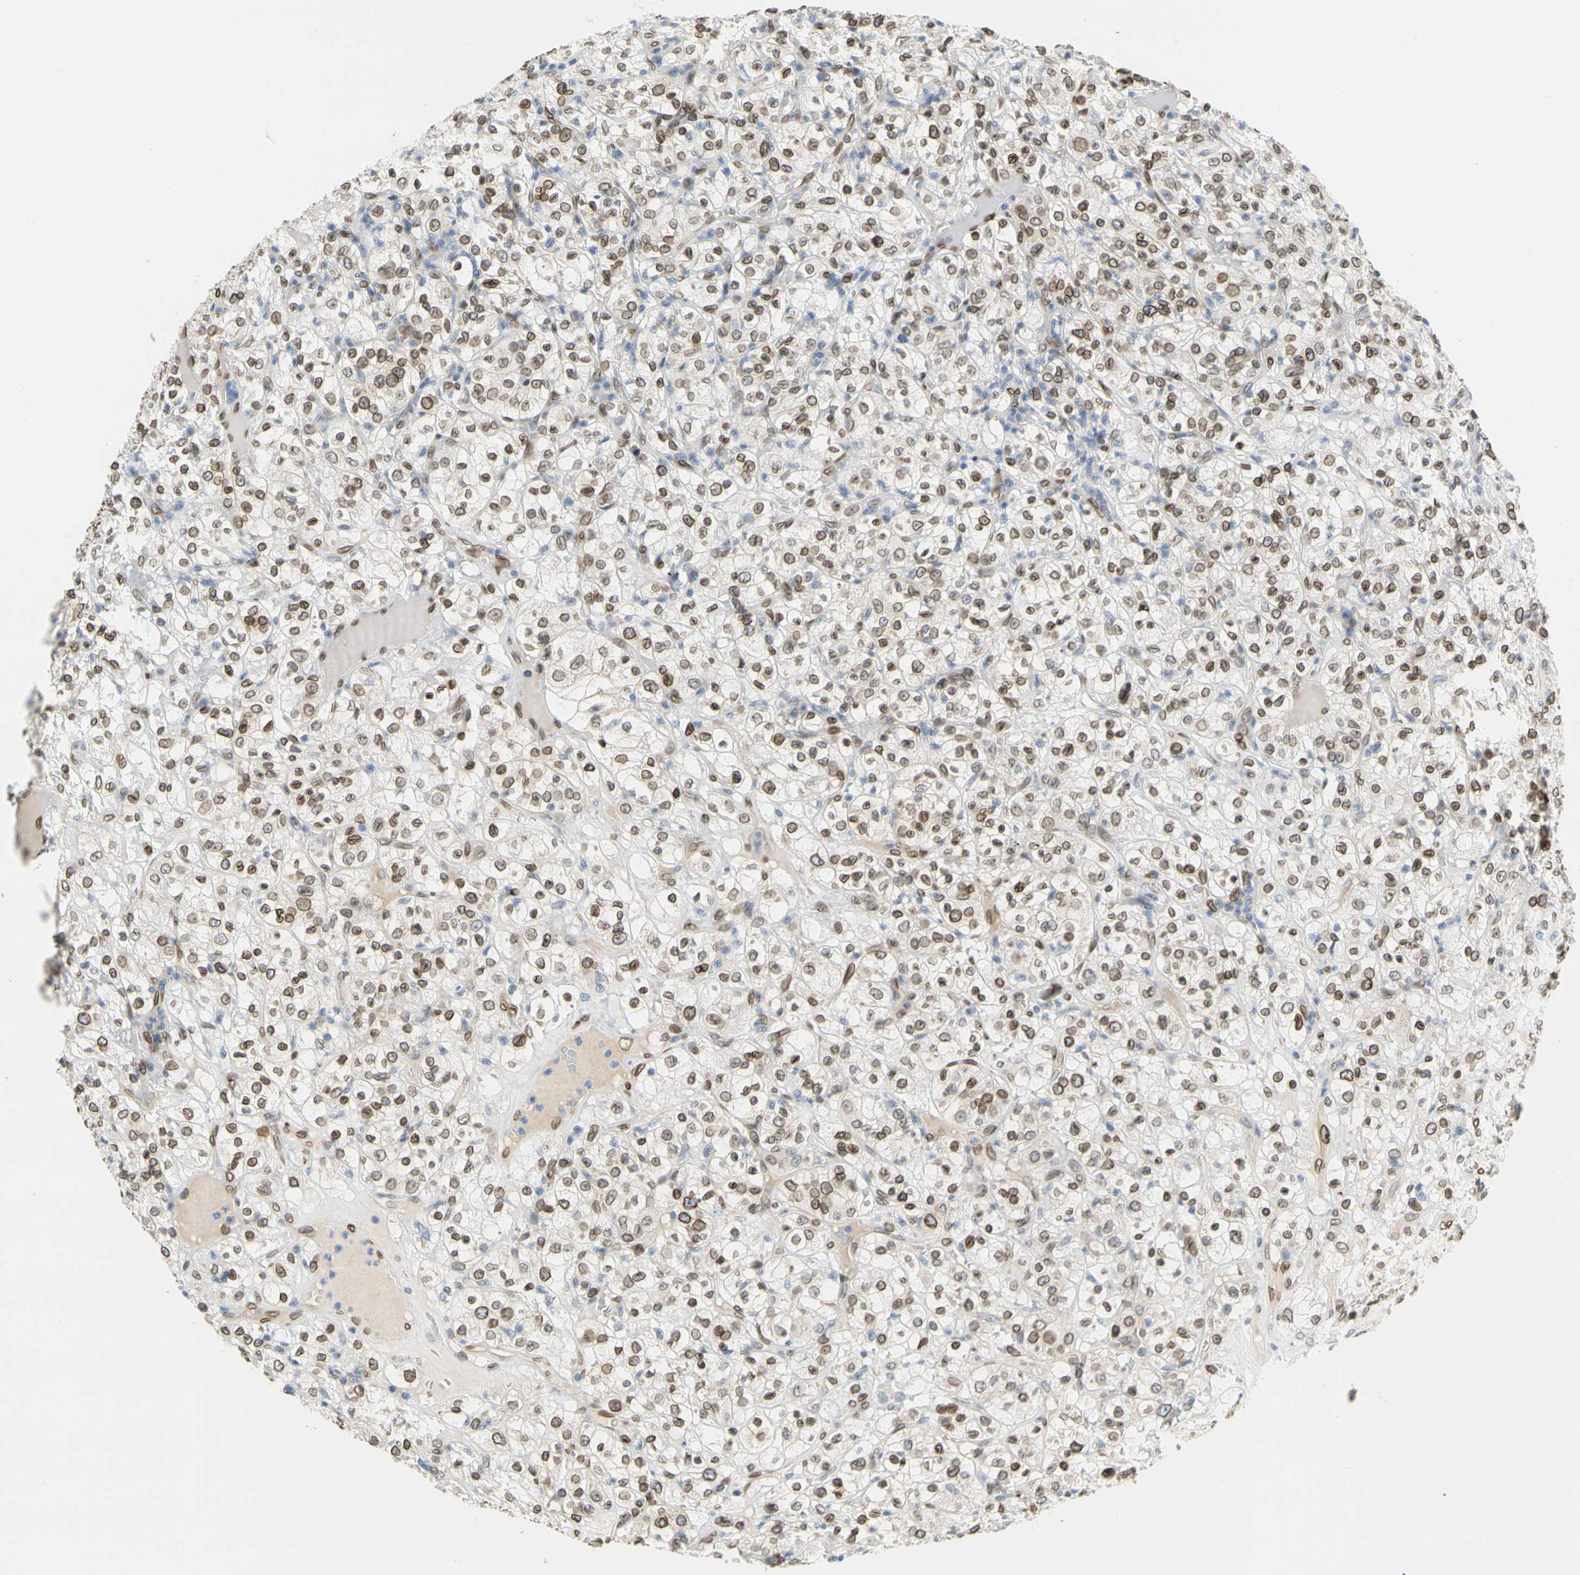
{"staining": {"intensity": "moderate", "quantity": ">75%", "location": "cytoplasmic/membranous,nuclear"}, "tissue": "renal cancer", "cell_type": "Tumor cells", "image_type": "cancer", "snomed": [{"axis": "morphology", "description": "Normal tissue, NOS"}, {"axis": "morphology", "description": "Adenocarcinoma, NOS"}, {"axis": "topography", "description": "Kidney"}], "caption": "Approximately >75% of tumor cells in human renal adenocarcinoma exhibit moderate cytoplasmic/membranous and nuclear protein staining as visualized by brown immunohistochemical staining.", "gene": "SUN1", "patient": {"sex": "female", "age": 72}}